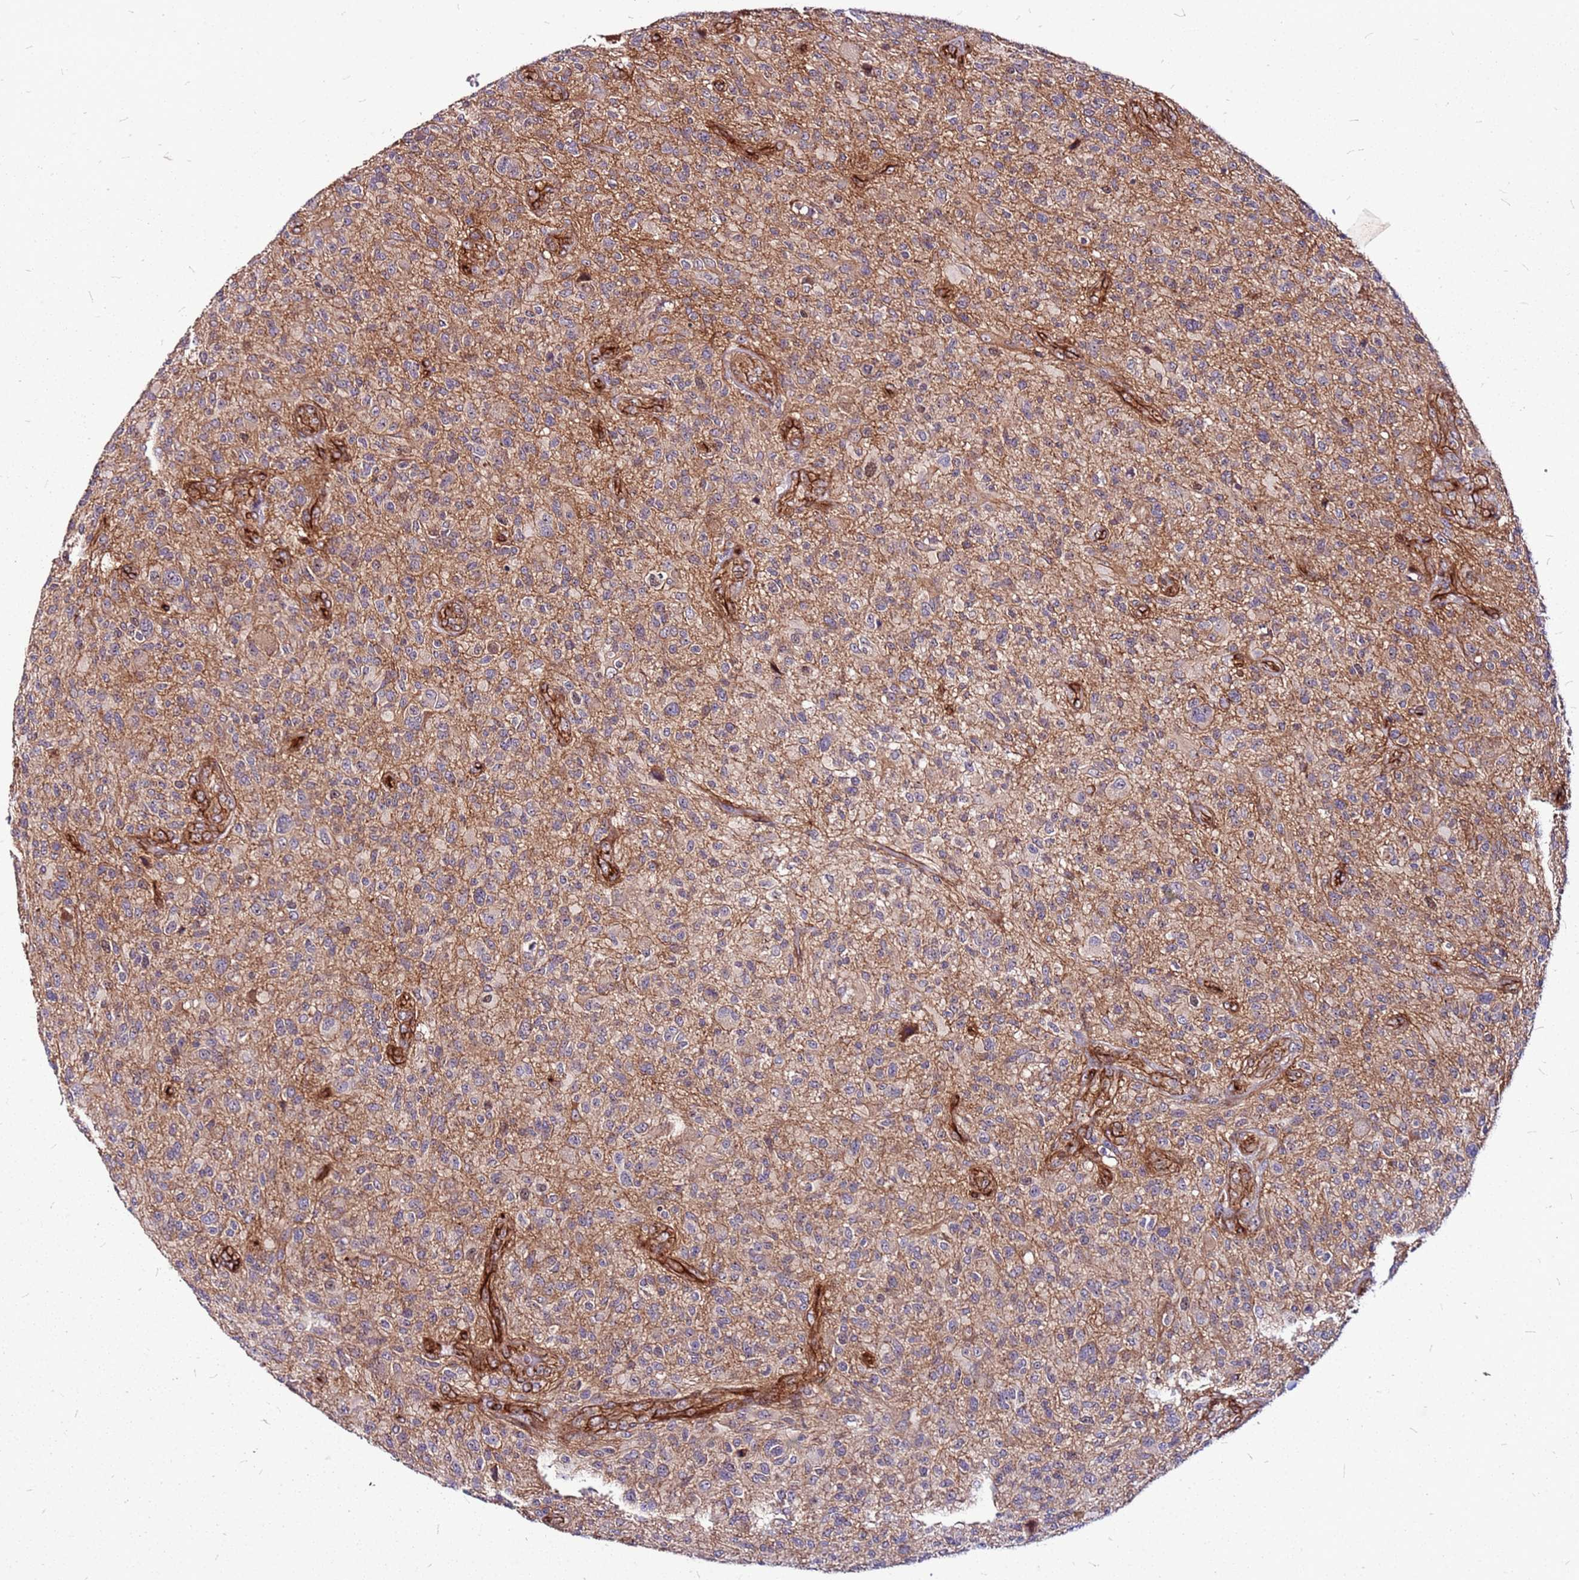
{"staining": {"intensity": "negative", "quantity": "none", "location": "none"}, "tissue": "glioma", "cell_type": "Tumor cells", "image_type": "cancer", "snomed": [{"axis": "morphology", "description": "Glioma, malignant, High grade"}, {"axis": "topography", "description": "Brain"}], "caption": "Immunohistochemical staining of human glioma exhibits no significant expression in tumor cells.", "gene": "TOPAZ1", "patient": {"sex": "male", "age": 47}}